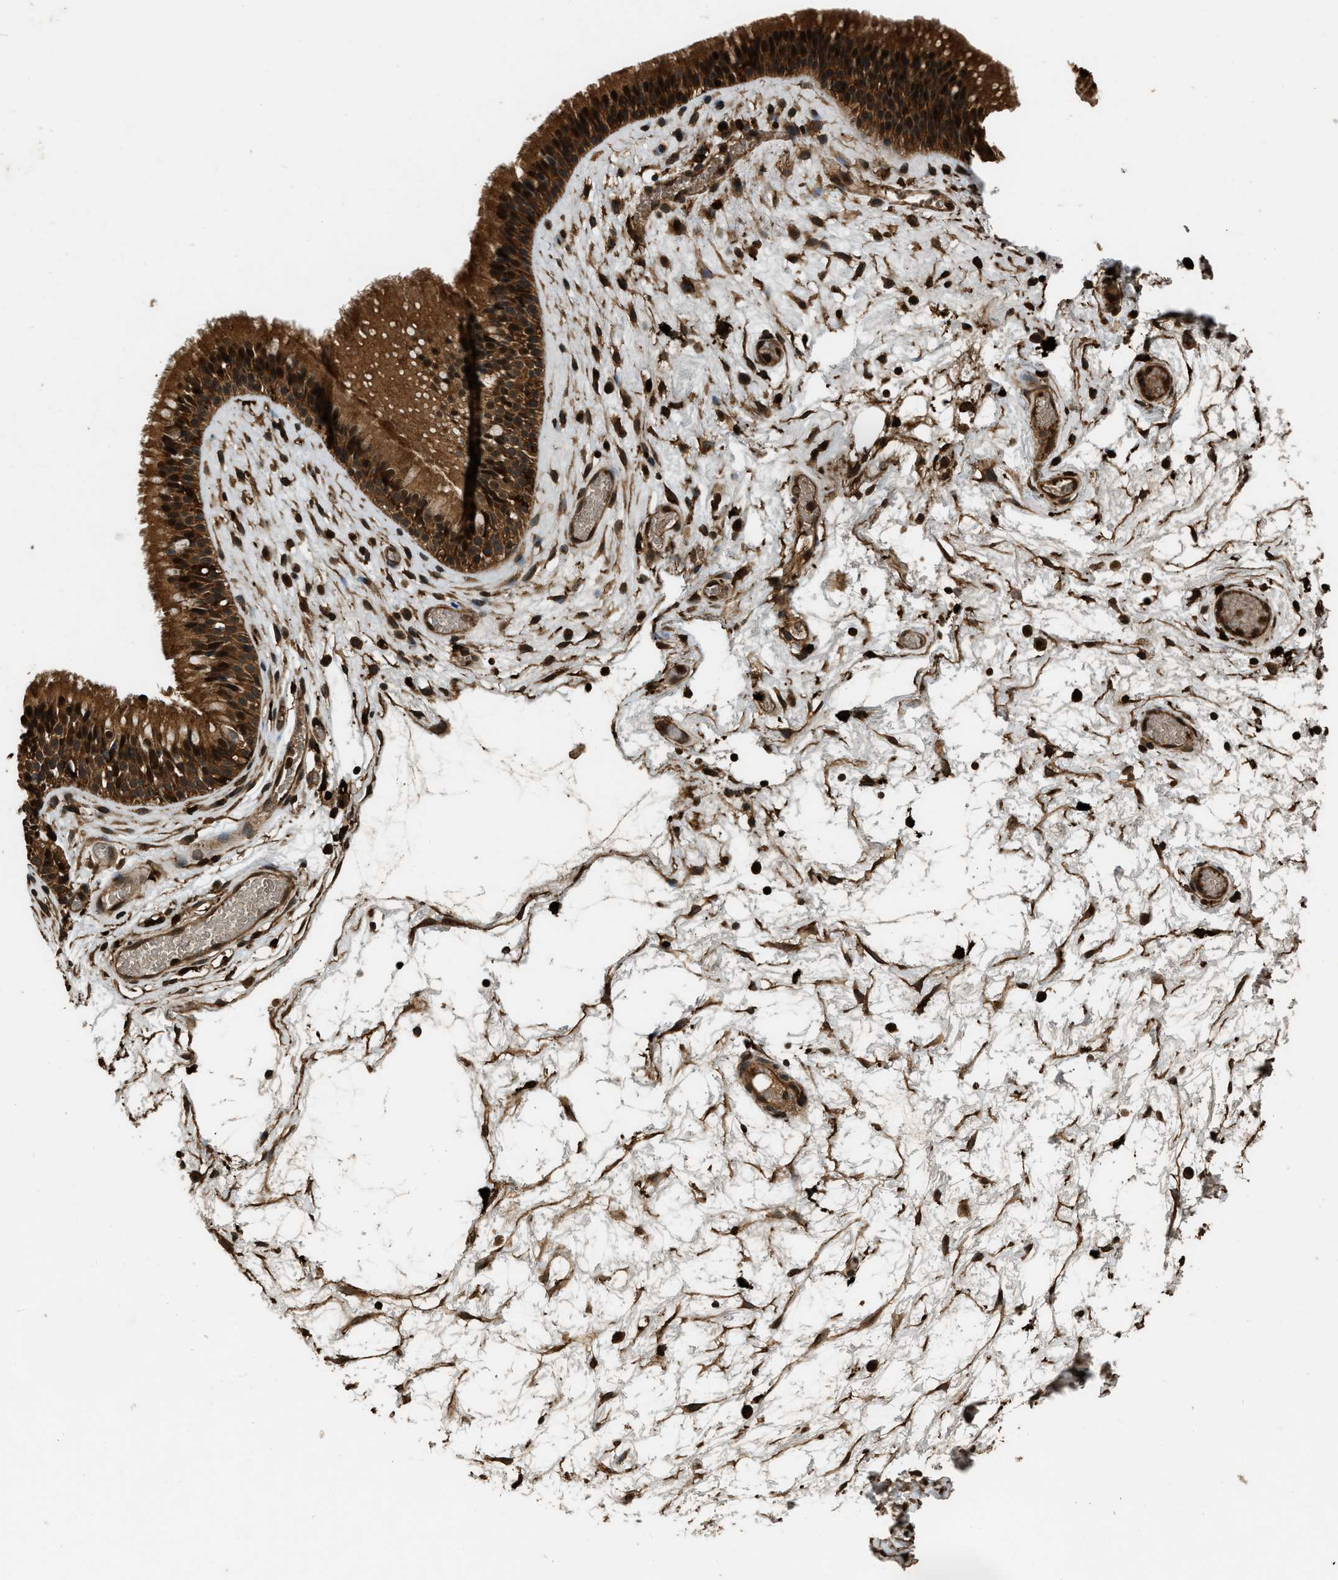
{"staining": {"intensity": "strong", "quantity": ">75%", "location": "cytoplasmic/membranous,nuclear"}, "tissue": "nasopharynx", "cell_type": "Respiratory epithelial cells", "image_type": "normal", "snomed": [{"axis": "morphology", "description": "Normal tissue, NOS"}, {"axis": "morphology", "description": "Inflammation, NOS"}, {"axis": "topography", "description": "Nasopharynx"}], "caption": "DAB (3,3'-diaminobenzidine) immunohistochemical staining of unremarkable nasopharynx demonstrates strong cytoplasmic/membranous,nuclear protein positivity in approximately >75% of respiratory epithelial cells. Using DAB (brown) and hematoxylin (blue) stains, captured at high magnification using brightfield microscopy.", "gene": "RAP2A", "patient": {"sex": "male", "age": 48}}